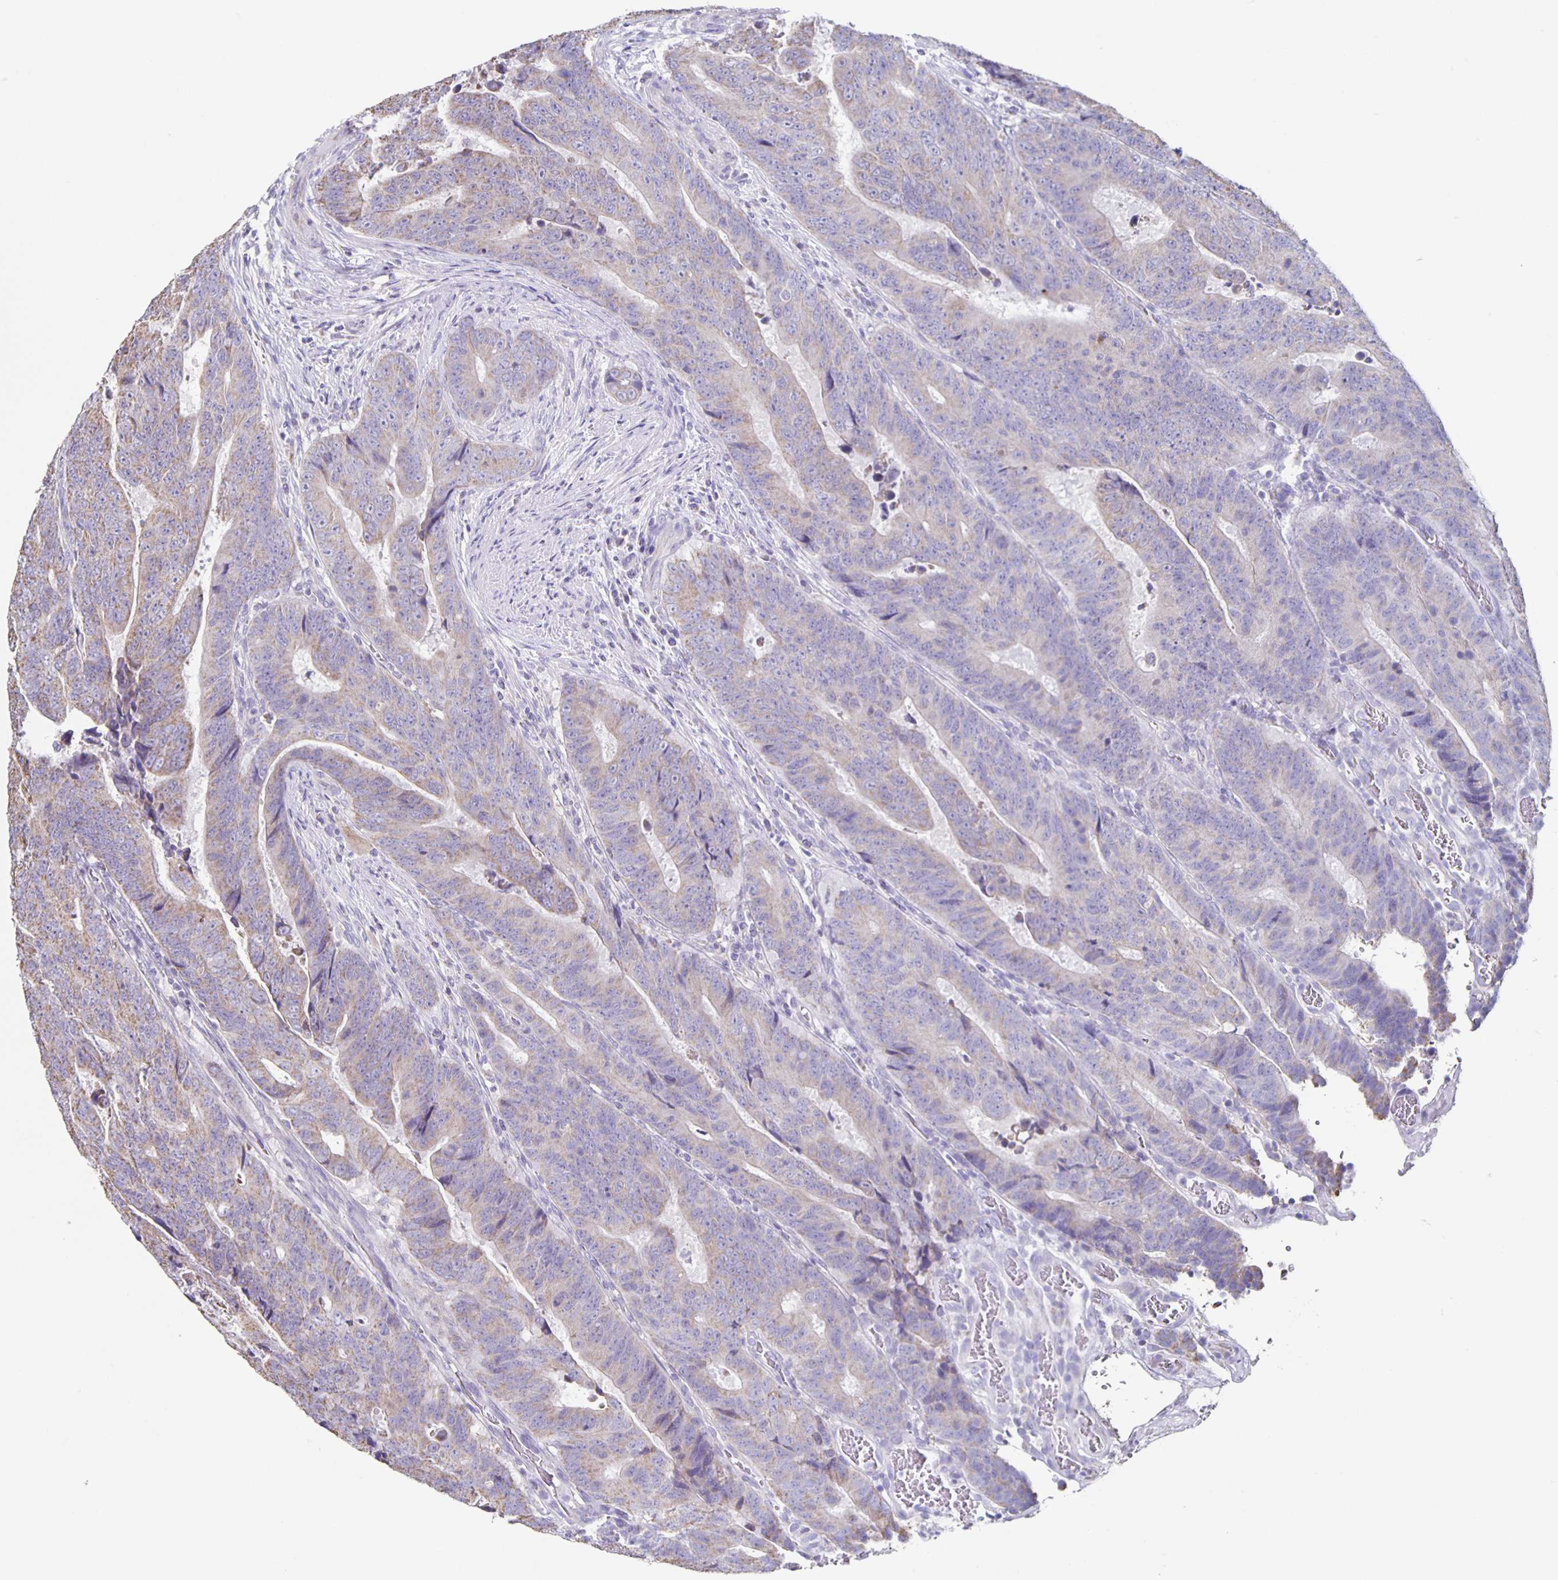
{"staining": {"intensity": "weak", "quantity": "25%-75%", "location": "cytoplasmic/membranous"}, "tissue": "colorectal cancer", "cell_type": "Tumor cells", "image_type": "cancer", "snomed": [{"axis": "morphology", "description": "Adenocarcinoma, NOS"}, {"axis": "topography", "description": "Colon"}], "caption": "Adenocarcinoma (colorectal) stained with a protein marker demonstrates weak staining in tumor cells.", "gene": "TPPP", "patient": {"sex": "female", "age": 48}}